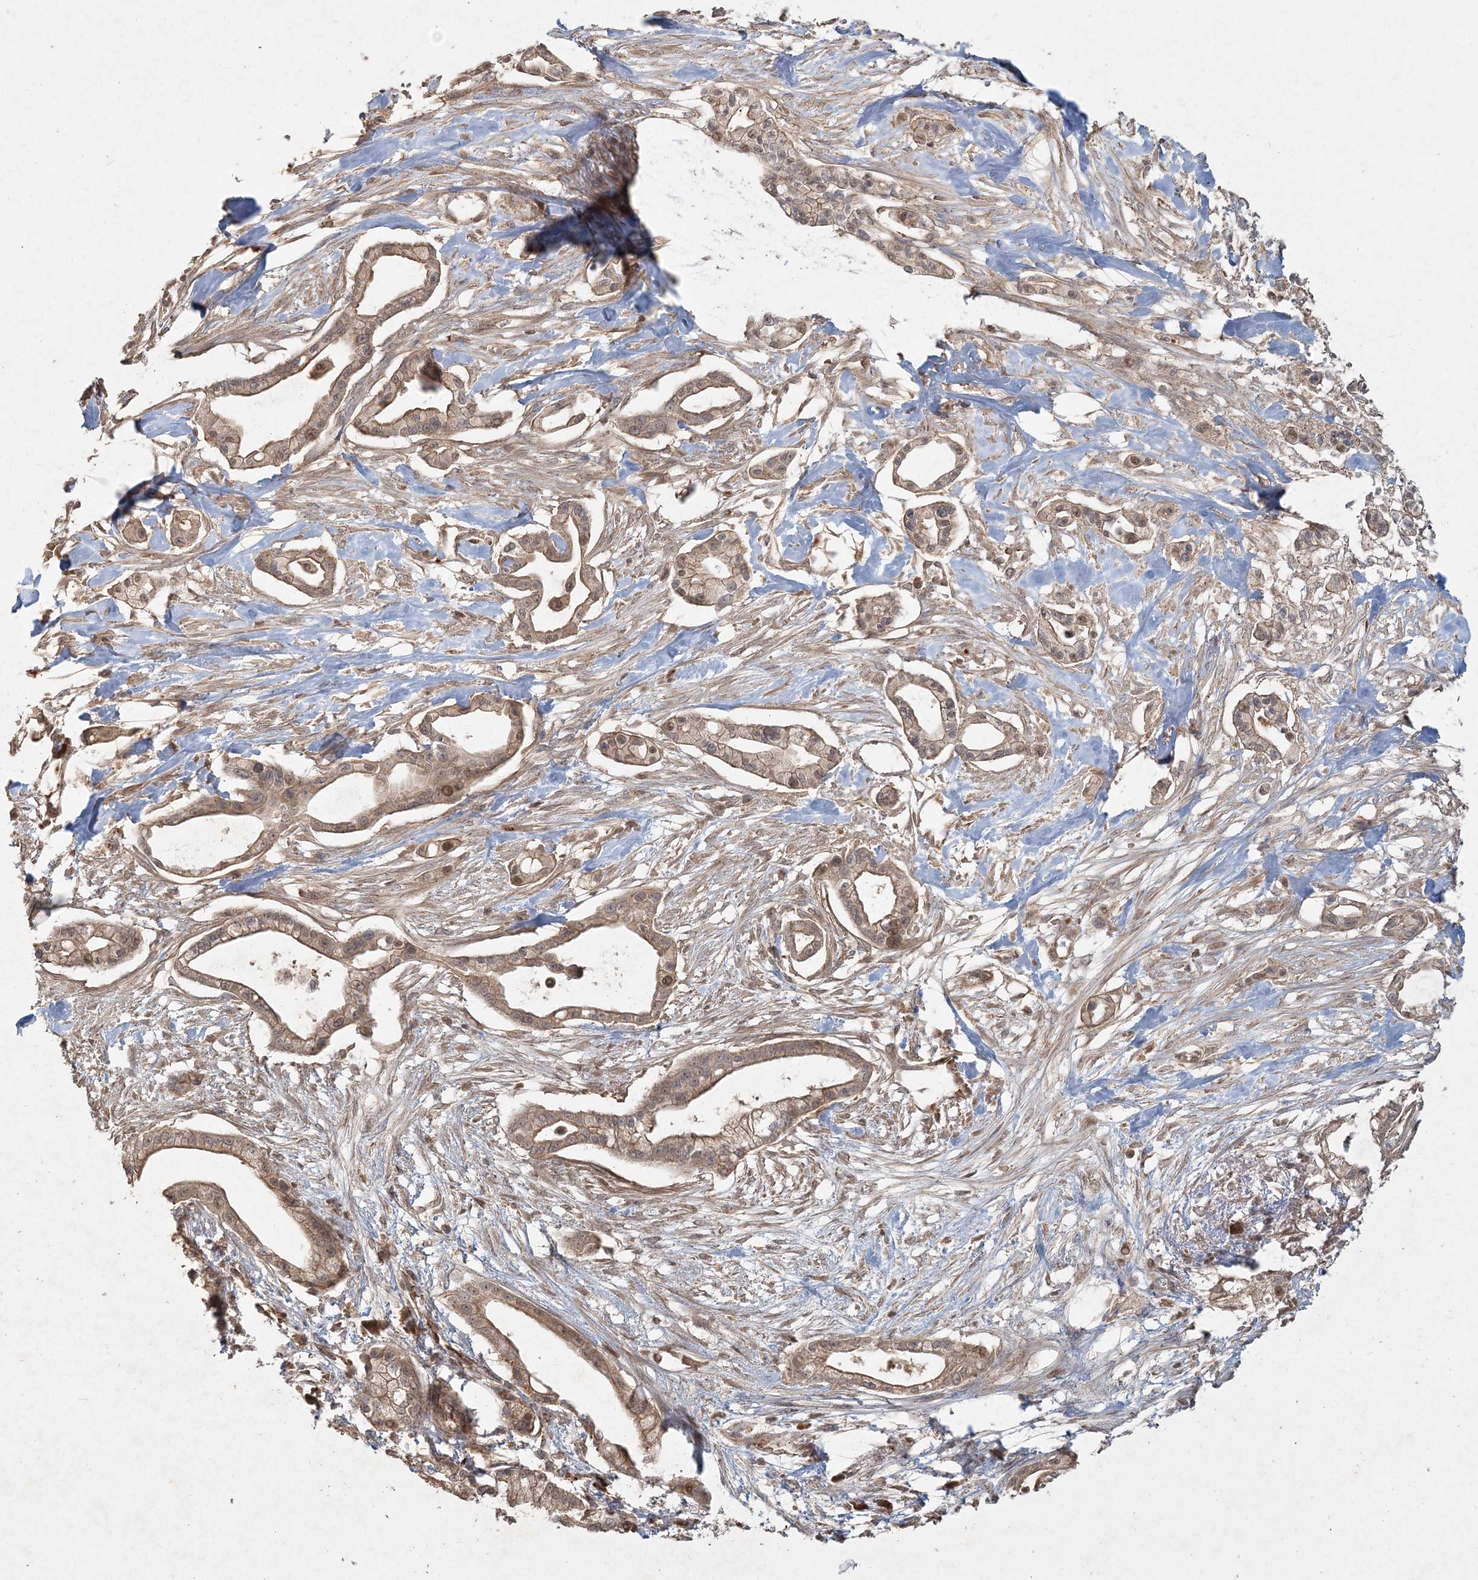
{"staining": {"intensity": "moderate", "quantity": ">75%", "location": "cytoplasmic/membranous"}, "tissue": "pancreatic cancer", "cell_type": "Tumor cells", "image_type": "cancer", "snomed": [{"axis": "morphology", "description": "Adenocarcinoma, NOS"}, {"axis": "topography", "description": "Pancreas"}], "caption": "Pancreatic cancer (adenocarcinoma) stained with a protein marker reveals moderate staining in tumor cells.", "gene": "ANAPC16", "patient": {"sex": "male", "age": 68}}